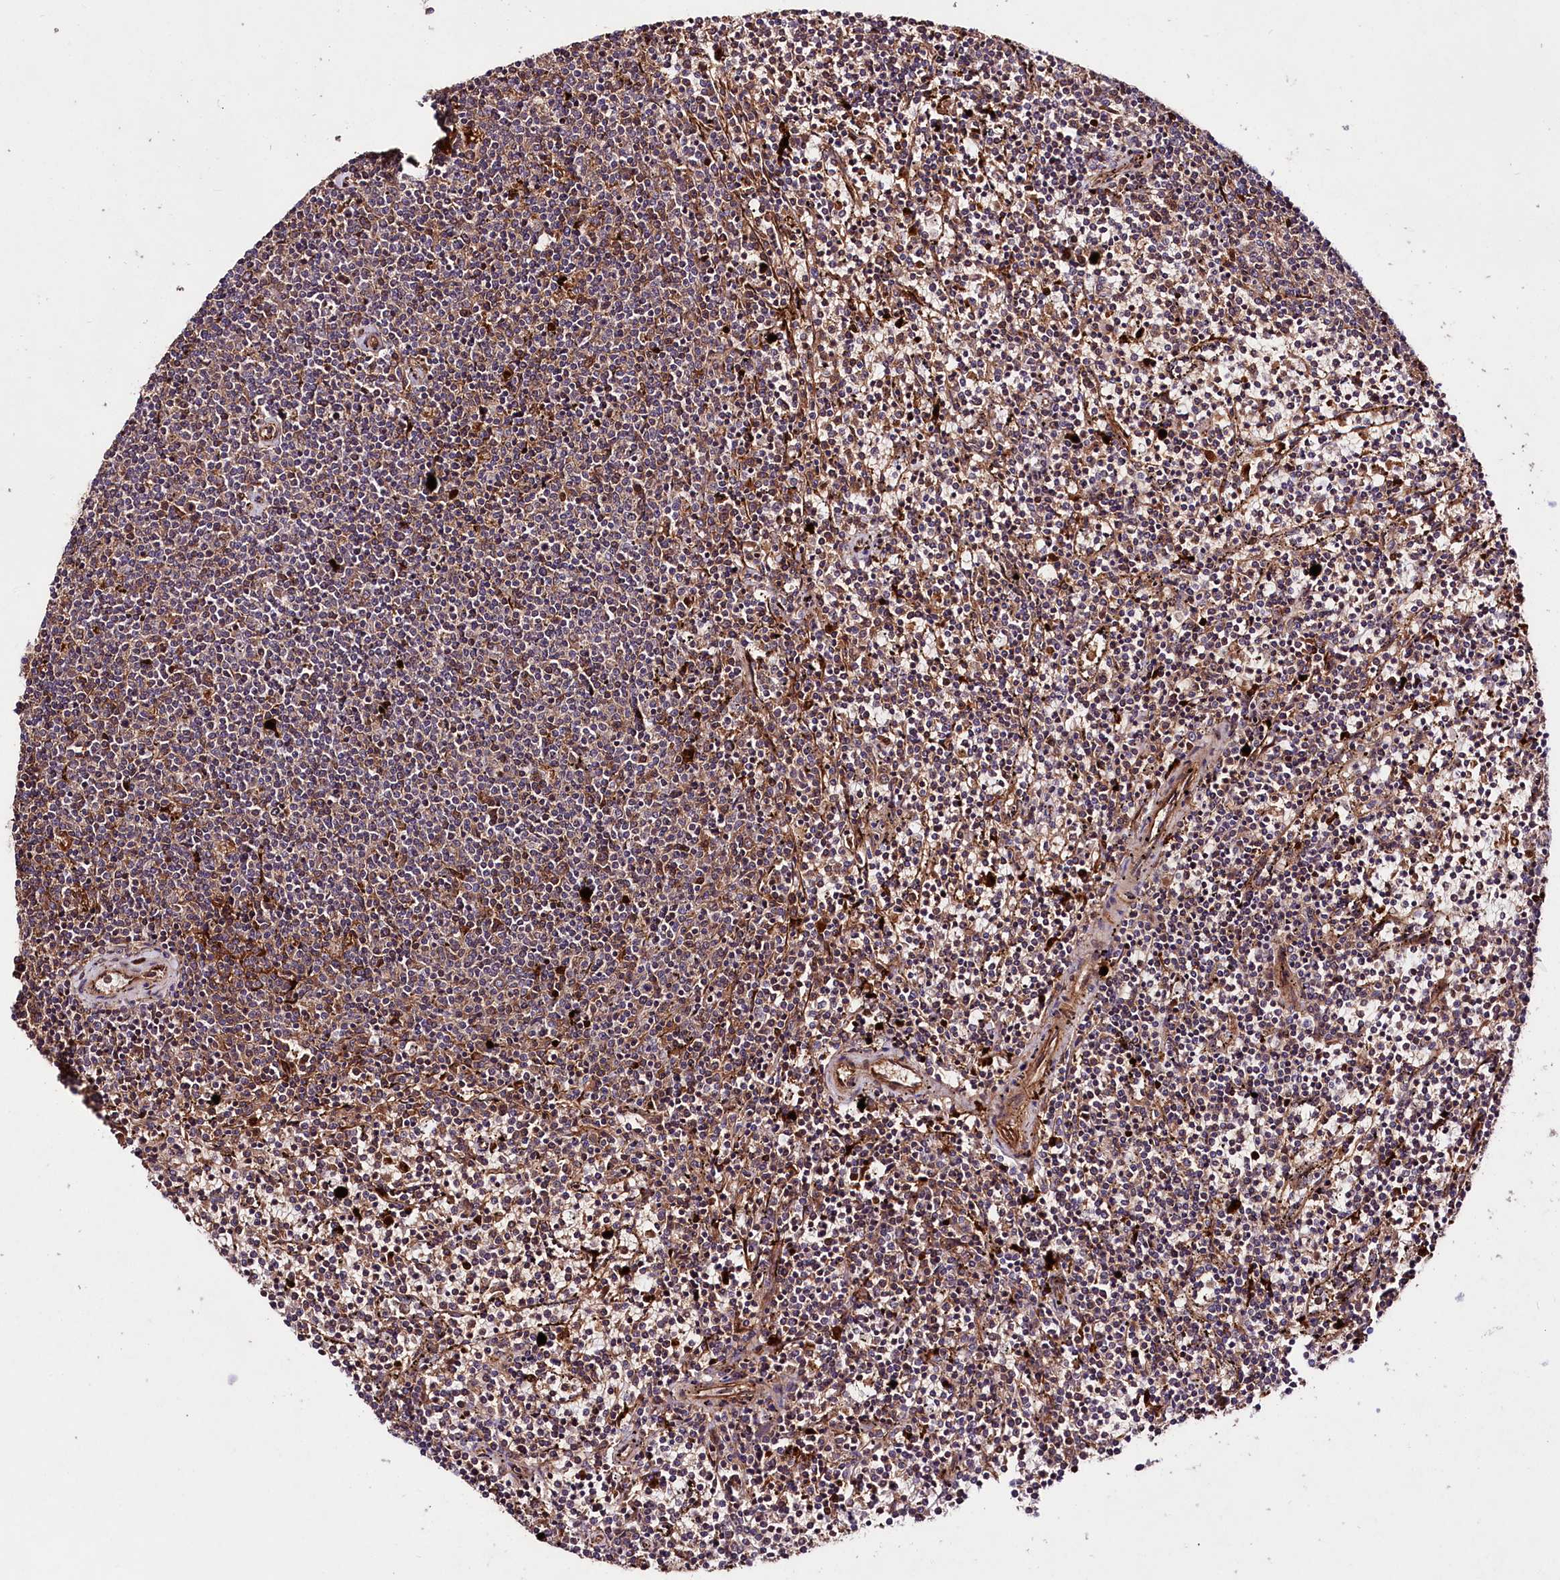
{"staining": {"intensity": "moderate", "quantity": "<25%", "location": "cytoplasmic/membranous"}, "tissue": "lymphoma", "cell_type": "Tumor cells", "image_type": "cancer", "snomed": [{"axis": "morphology", "description": "Malignant lymphoma, non-Hodgkin's type, Low grade"}, {"axis": "topography", "description": "Spleen"}], "caption": "Human lymphoma stained with a protein marker displays moderate staining in tumor cells.", "gene": "TNPO3", "patient": {"sex": "female", "age": 50}}